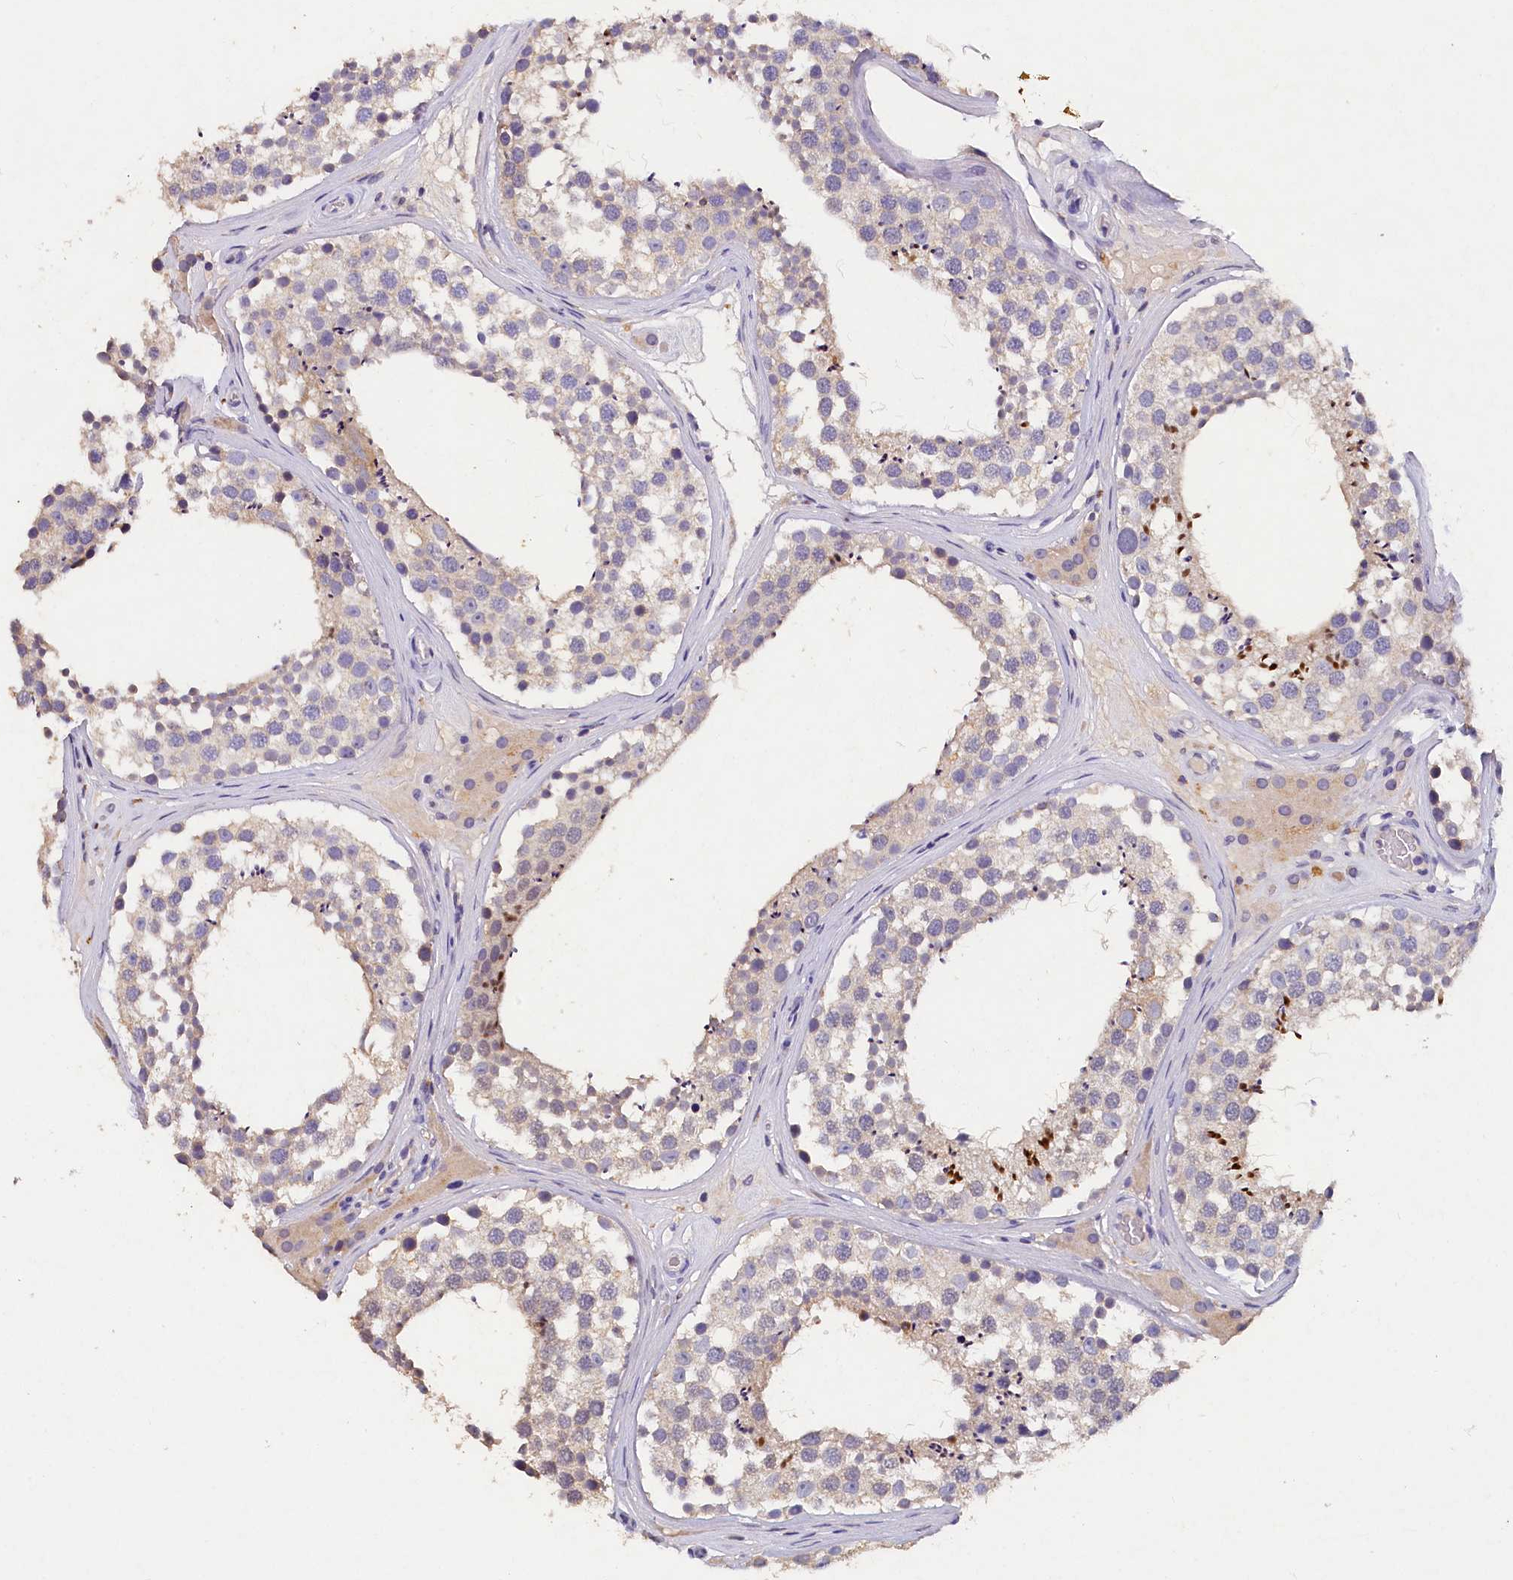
{"staining": {"intensity": "strong", "quantity": "<25%", "location": "cytoplasmic/membranous"}, "tissue": "testis", "cell_type": "Cells in seminiferous ducts", "image_type": "normal", "snomed": [{"axis": "morphology", "description": "Normal tissue, NOS"}, {"axis": "topography", "description": "Testis"}], "caption": "Brown immunohistochemical staining in benign testis displays strong cytoplasmic/membranous expression in about <25% of cells in seminiferous ducts.", "gene": "ST7L", "patient": {"sex": "male", "age": 46}}